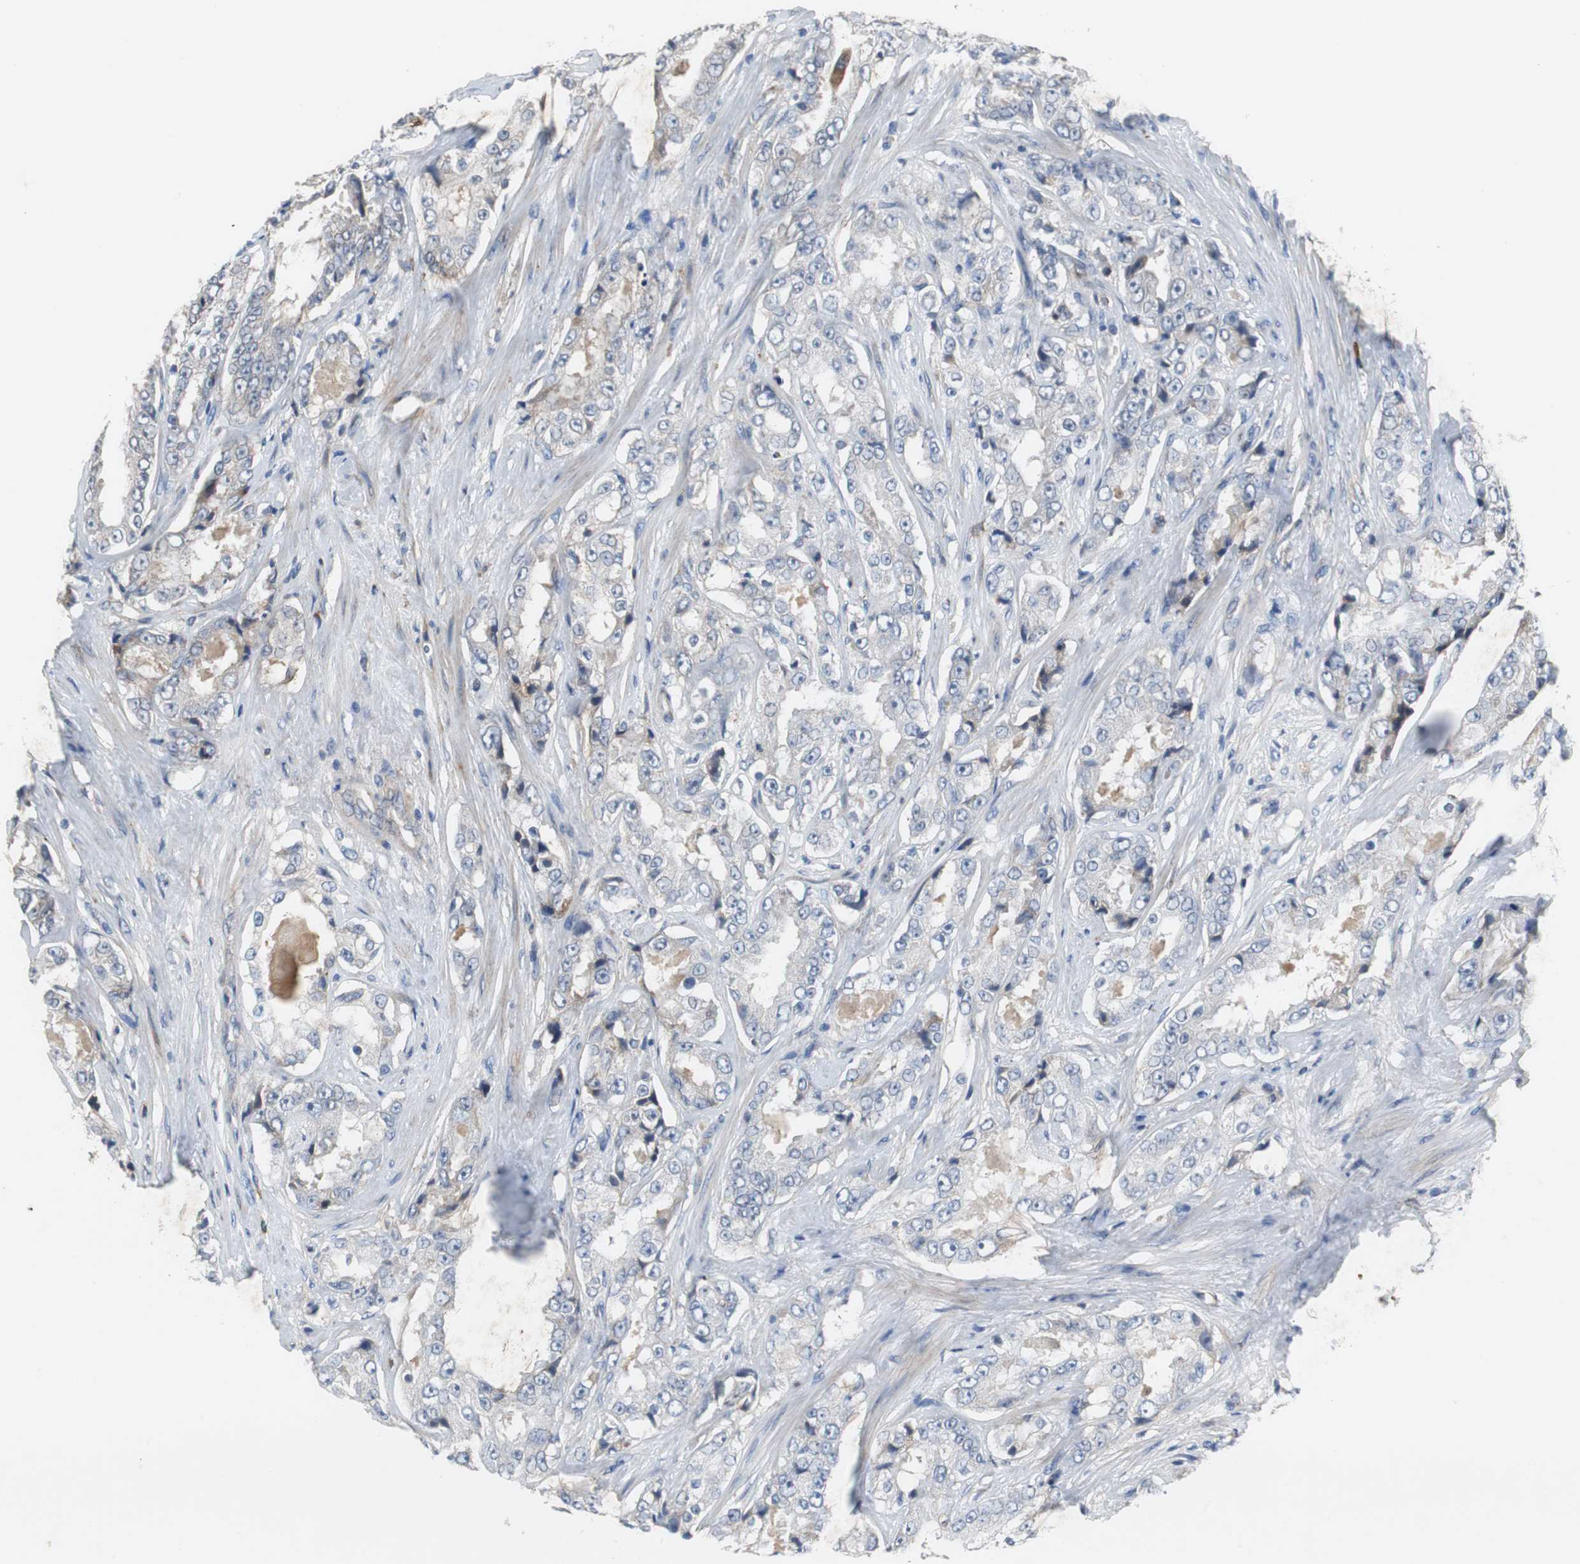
{"staining": {"intensity": "weak", "quantity": "<25%", "location": "cytoplasmic/membranous"}, "tissue": "prostate cancer", "cell_type": "Tumor cells", "image_type": "cancer", "snomed": [{"axis": "morphology", "description": "Adenocarcinoma, High grade"}, {"axis": "topography", "description": "Prostate"}], "caption": "Immunohistochemistry (IHC) image of neoplastic tissue: high-grade adenocarcinoma (prostate) stained with DAB (3,3'-diaminobenzidine) exhibits no significant protein staining in tumor cells.", "gene": "SORT1", "patient": {"sex": "male", "age": 73}}